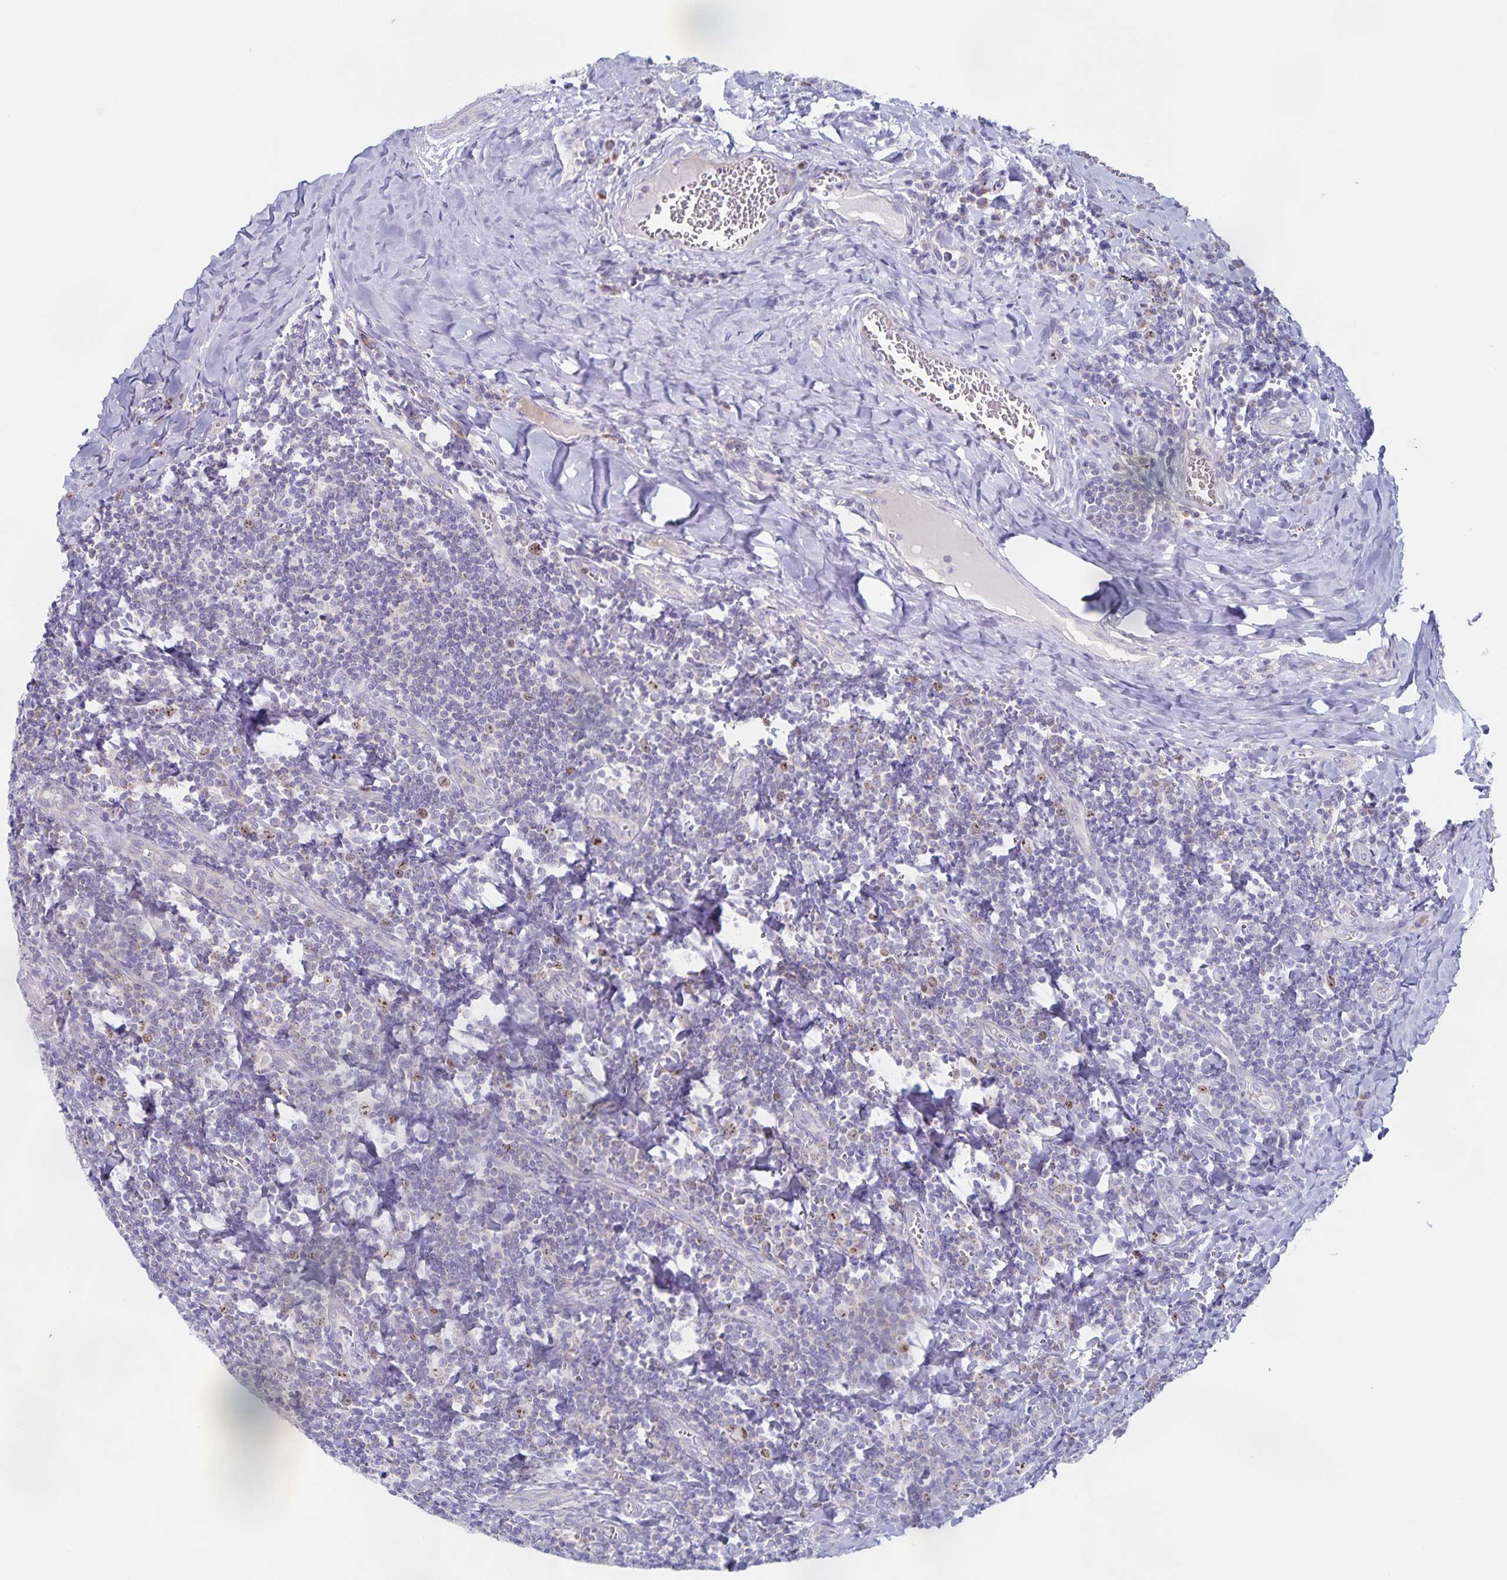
{"staining": {"intensity": "moderate", "quantity": "25%-75%", "location": "nuclear"}, "tissue": "tonsil", "cell_type": "Germinal center cells", "image_type": "normal", "snomed": [{"axis": "morphology", "description": "Normal tissue, NOS"}, {"axis": "morphology", "description": "Inflammation, NOS"}, {"axis": "topography", "description": "Tonsil"}], "caption": "Immunohistochemical staining of unremarkable human tonsil demonstrates moderate nuclear protein positivity in approximately 25%-75% of germinal center cells. Using DAB (brown) and hematoxylin (blue) stains, captured at high magnification using brightfield microscopy.", "gene": "CENPH", "patient": {"sex": "female", "age": 31}}